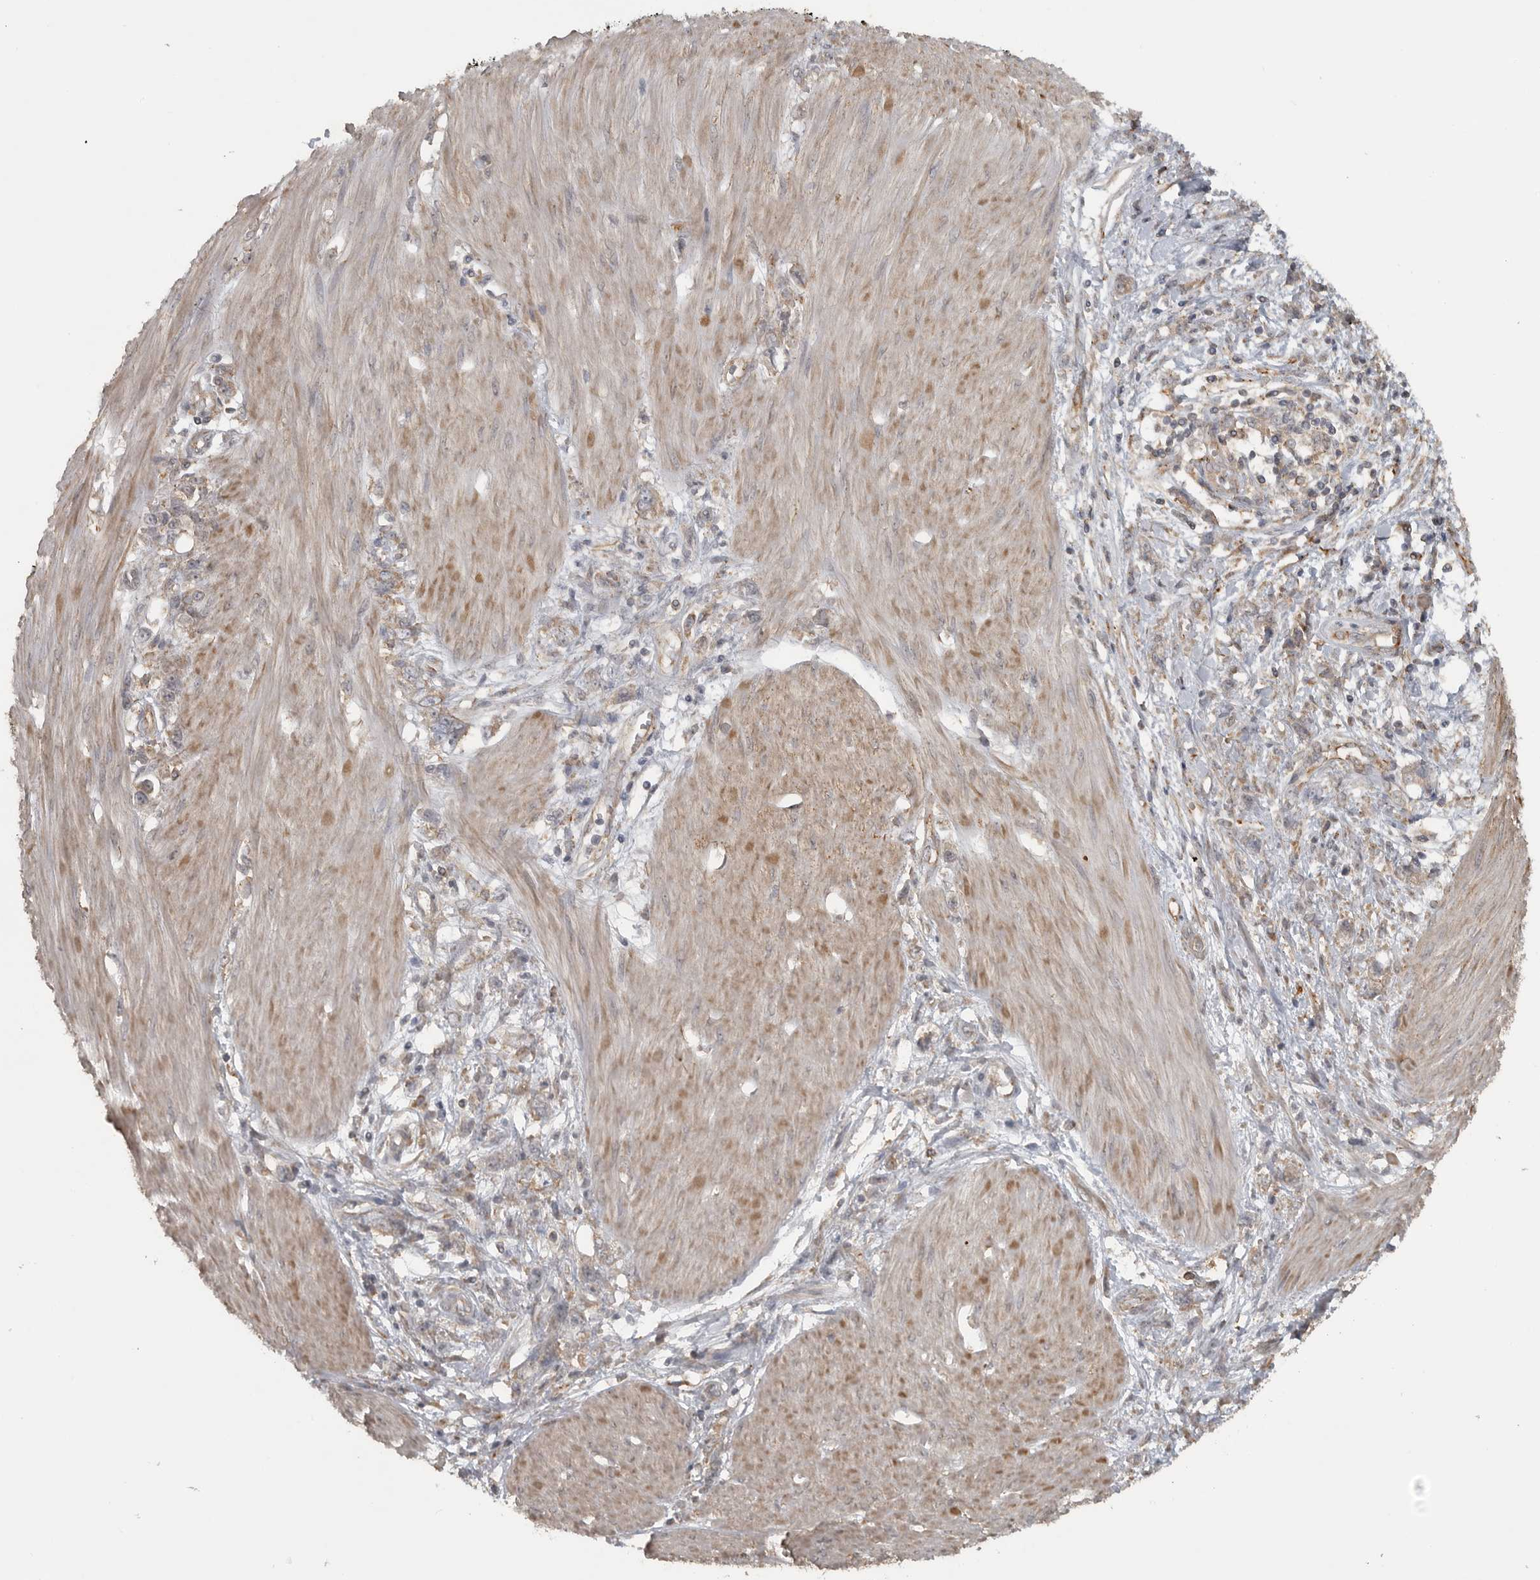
{"staining": {"intensity": "weak", "quantity": "25%-75%", "location": "cytoplasmic/membranous"}, "tissue": "stomach cancer", "cell_type": "Tumor cells", "image_type": "cancer", "snomed": [{"axis": "morphology", "description": "Adenocarcinoma, NOS"}, {"axis": "topography", "description": "Stomach"}], "caption": "A brown stain highlights weak cytoplasmic/membranous staining of a protein in human adenocarcinoma (stomach) tumor cells.", "gene": "LLGL1", "patient": {"sex": "female", "age": 76}}